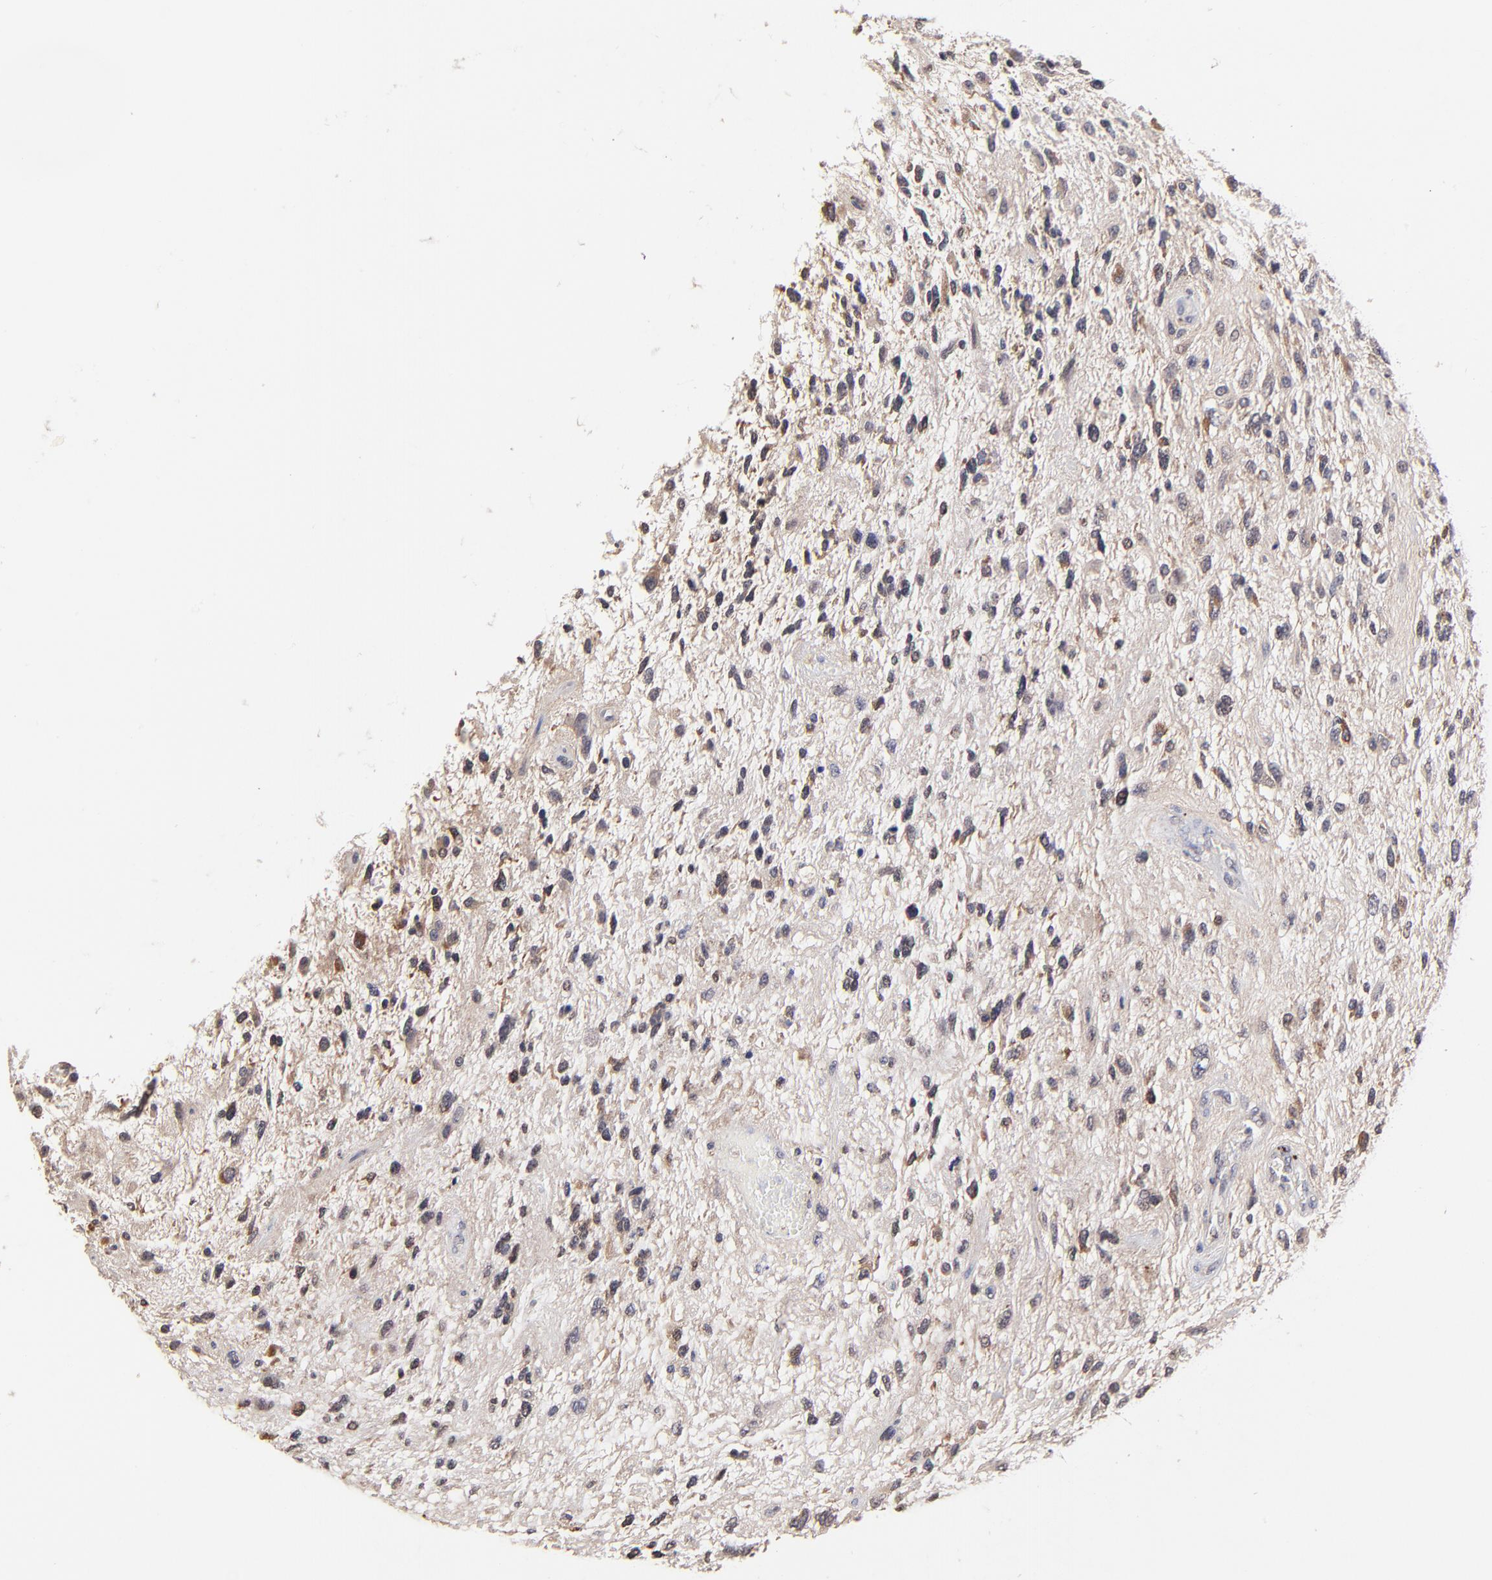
{"staining": {"intensity": "moderate", "quantity": "<25%", "location": "cytoplasmic/membranous"}, "tissue": "glioma", "cell_type": "Tumor cells", "image_type": "cancer", "snomed": [{"axis": "morphology", "description": "Glioma, malignant, High grade"}, {"axis": "topography", "description": "Brain"}], "caption": "This is an image of IHC staining of glioma, which shows moderate expression in the cytoplasmic/membranous of tumor cells.", "gene": "PDE4B", "patient": {"sex": "female", "age": 60}}